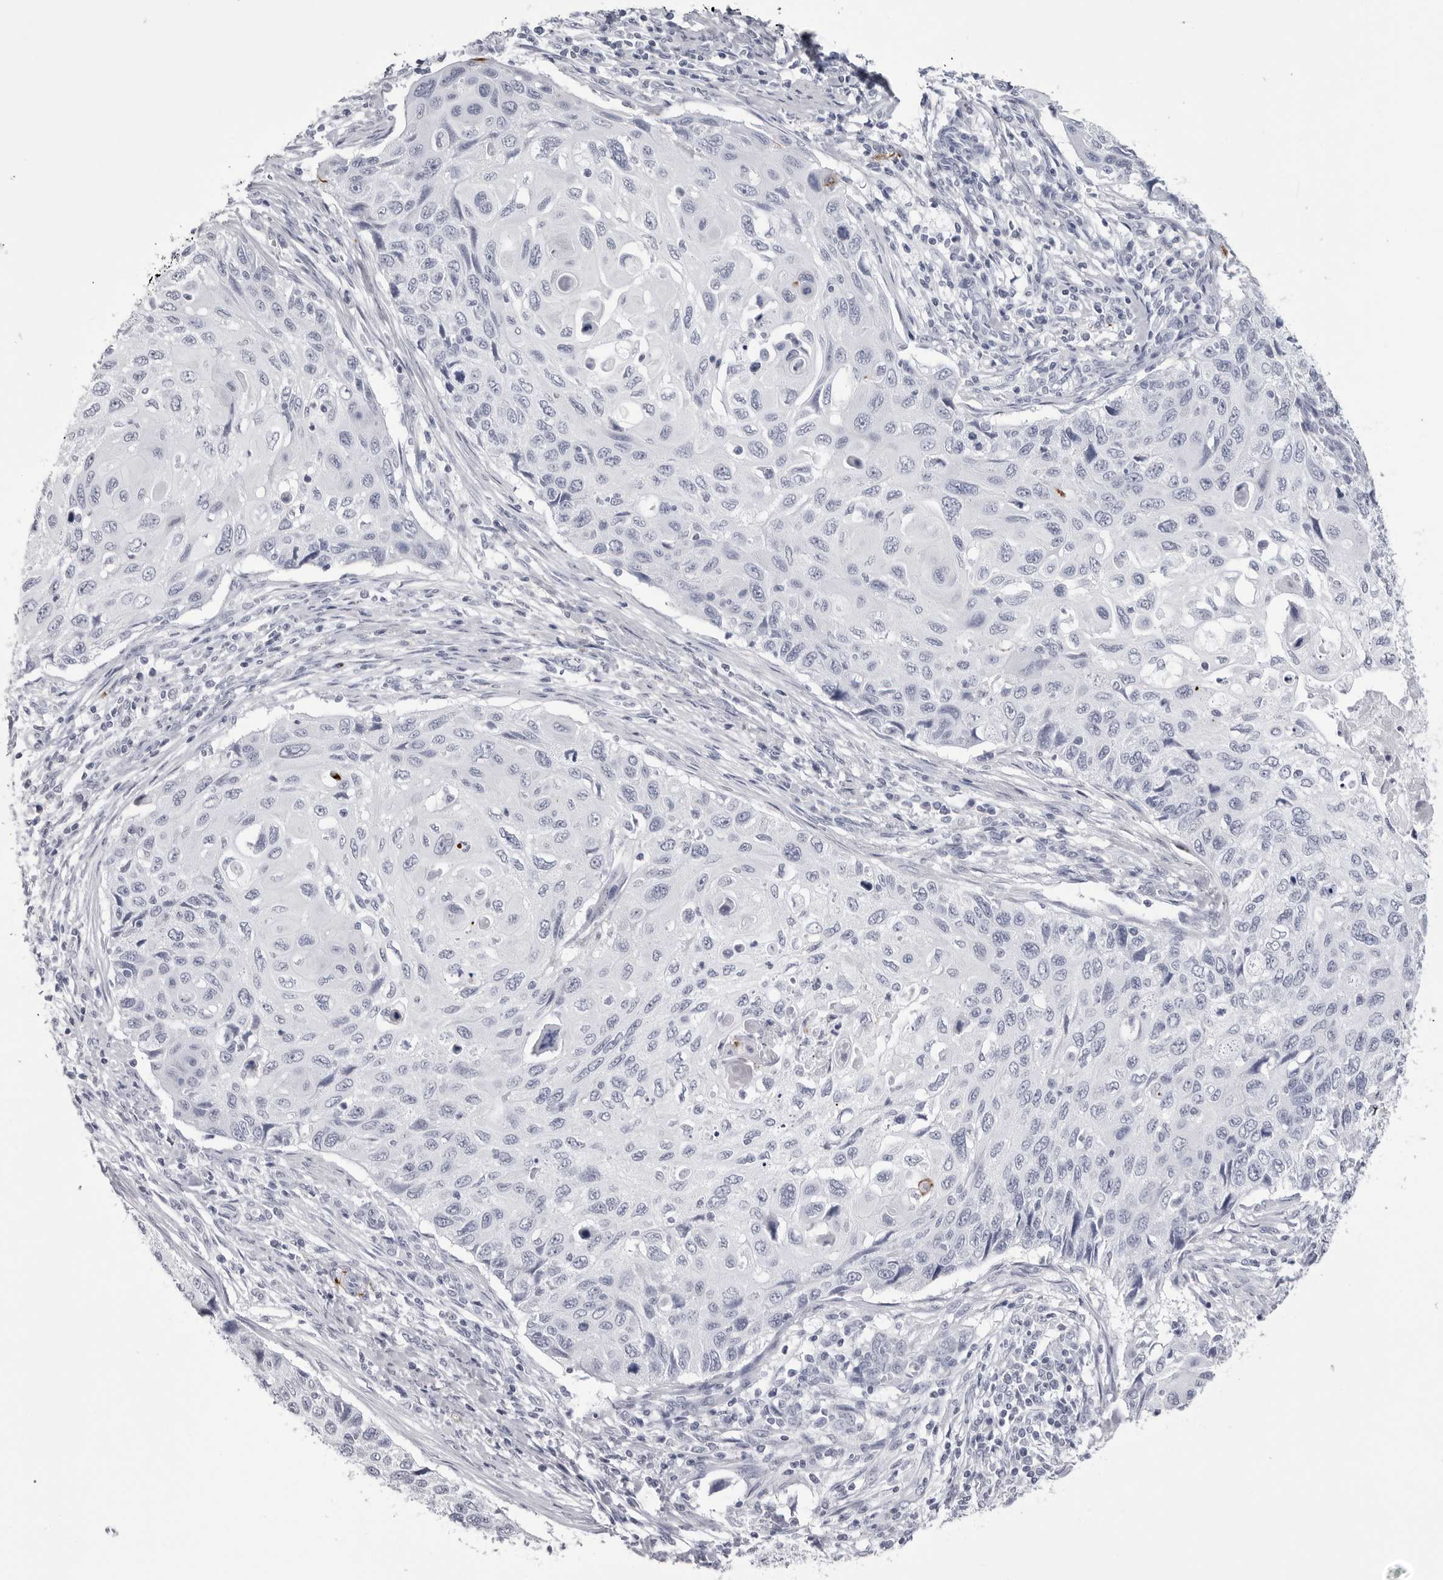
{"staining": {"intensity": "negative", "quantity": "none", "location": "none"}, "tissue": "cervical cancer", "cell_type": "Tumor cells", "image_type": "cancer", "snomed": [{"axis": "morphology", "description": "Squamous cell carcinoma, NOS"}, {"axis": "topography", "description": "Cervix"}], "caption": "This is a photomicrograph of immunohistochemistry (IHC) staining of cervical cancer, which shows no staining in tumor cells. (Immunohistochemistry (ihc), brightfield microscopy, high magnification).", "gene": "COL26A1", "patient": {"sex": "female", "age": 70}}